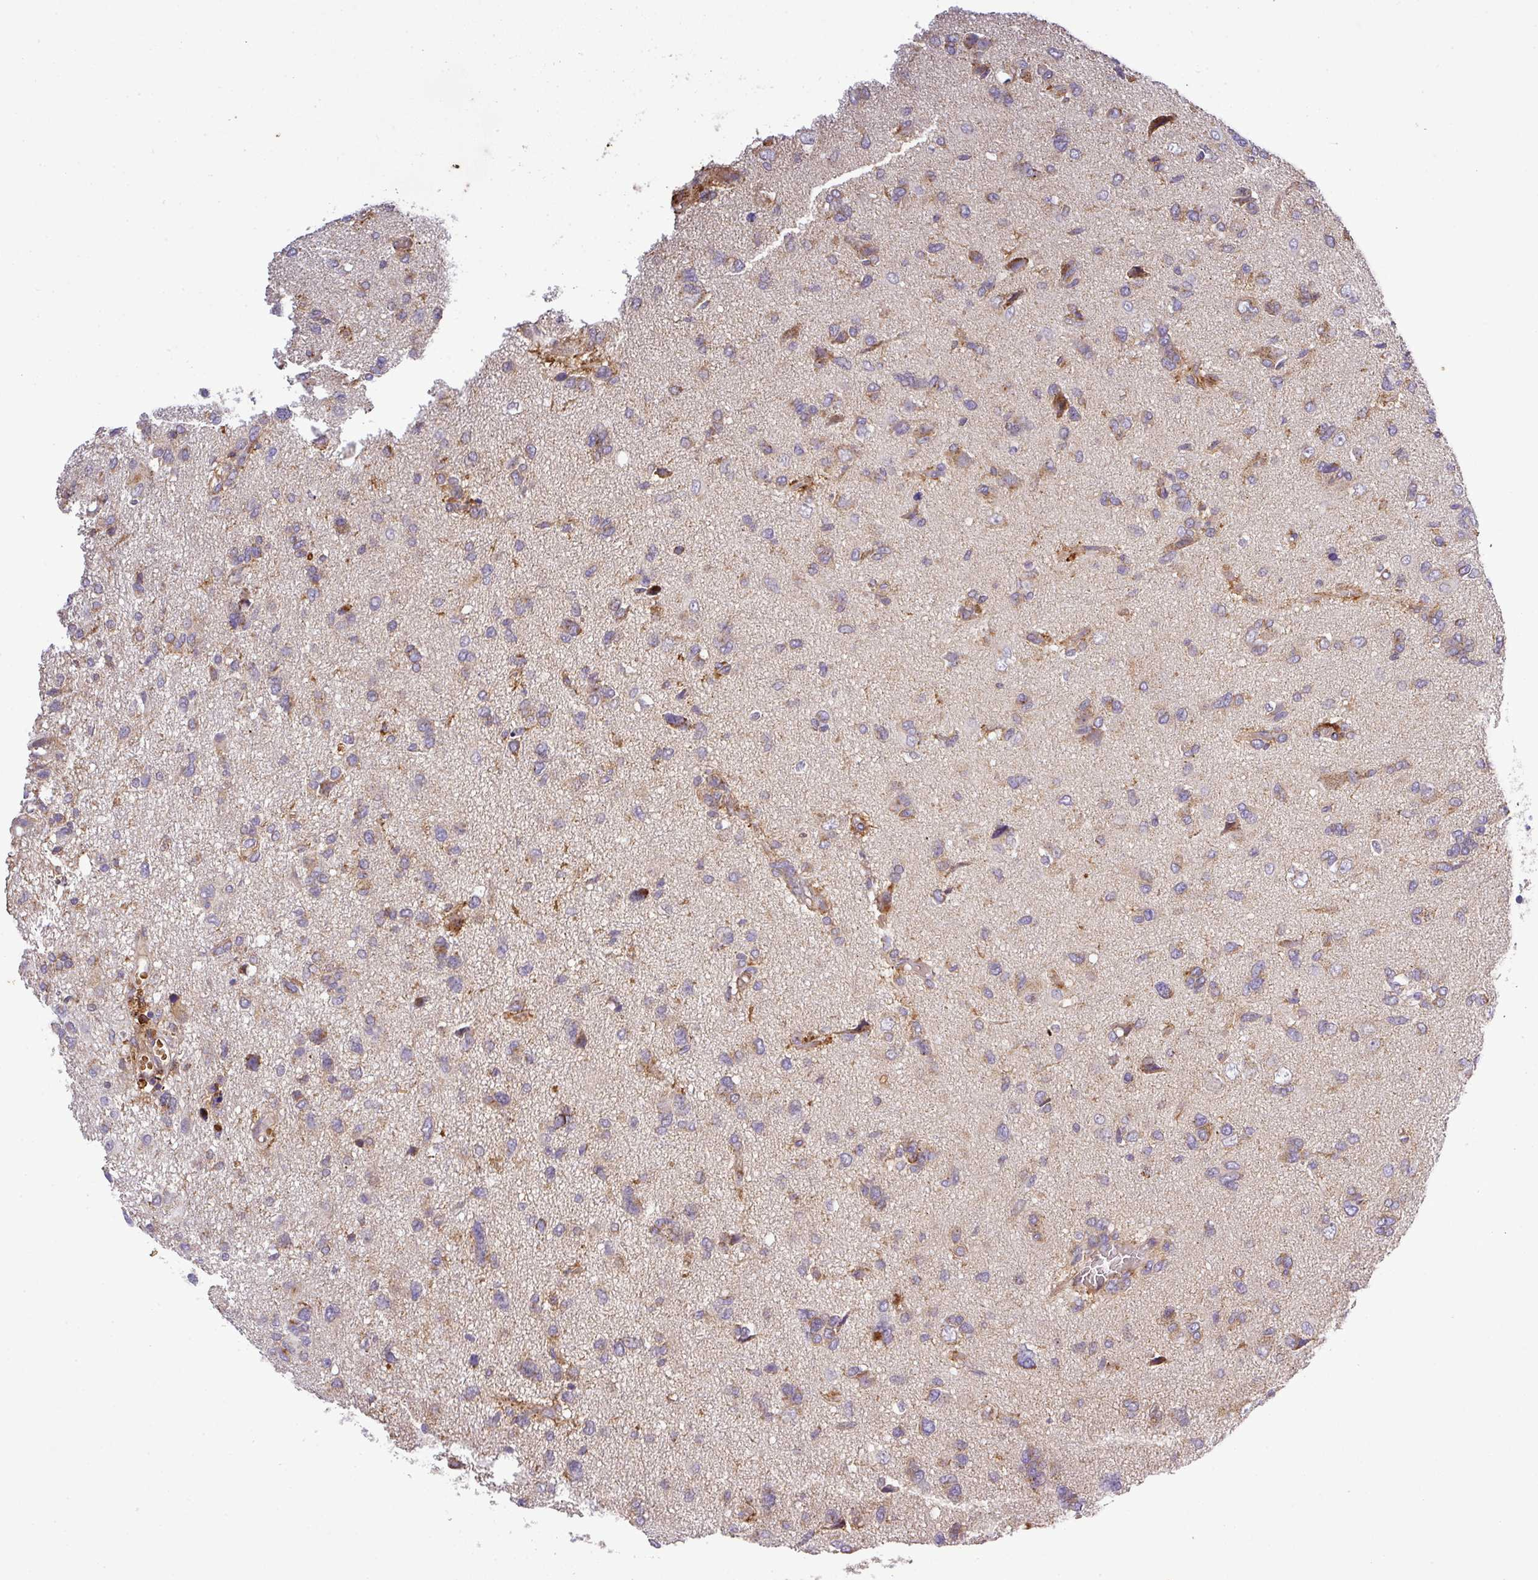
{"staining": {"intensity": "moderate", "quantity": "25%-75%", "location": "cytoplasmic/membranous"}, "tissue": "glioma", "cell_type": "Tumor cells", "image_type": "cancer", "snomed": [{"axis": "morphology", "description": "Glioma, malignant, High grade"}, {"axis": "topography", "description": "Brain"}], "caption": "An IHC image of tumor tissue is shown. Protein staining in brown highlights moderate cytoplasmic/membranous positivity in high-grade glioma (malignant) within tumor cells.", "gene": "ZNF513", "patient": {"sex": "female", "age": 59}}